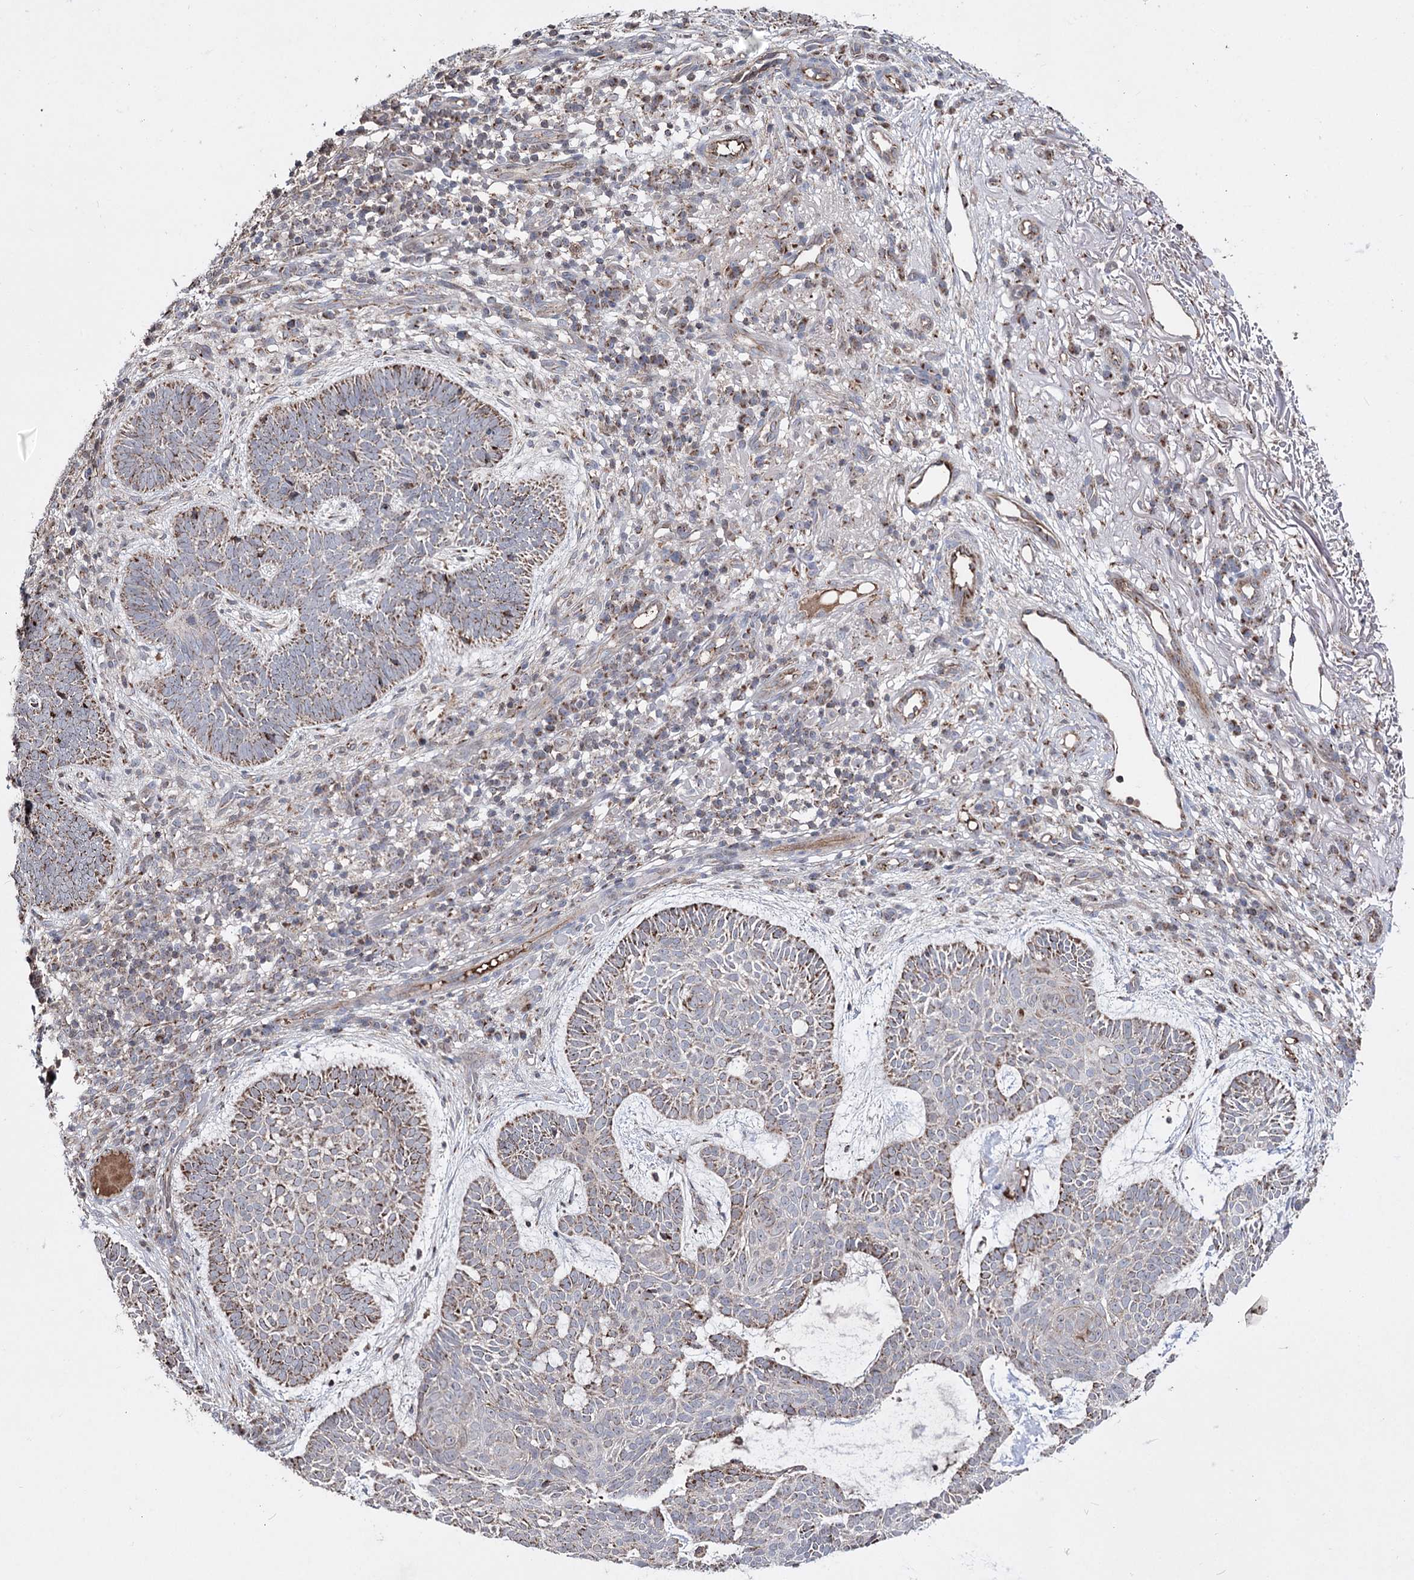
{"staining": {"intensity": "strong", "quantity": "<25%", "location": "cytoplasmic/membranous"}, "tissue": "skin cancer", "cell_type": "Tumor cells", "image_type": "cancer", "snomed": [{"axis": "morphology", "description": "Basal cell carcinoma"}, {"axis": "topography", "description": "Skin"}], "caption": "Immunohistochemistry of skin cancer demonstrates medium levels of strong cytoplasmic/membranous expression in about <25% of tumor cells.", "gene": "ARHGAP20", "patient": {"sex": "male", "age": 85}}